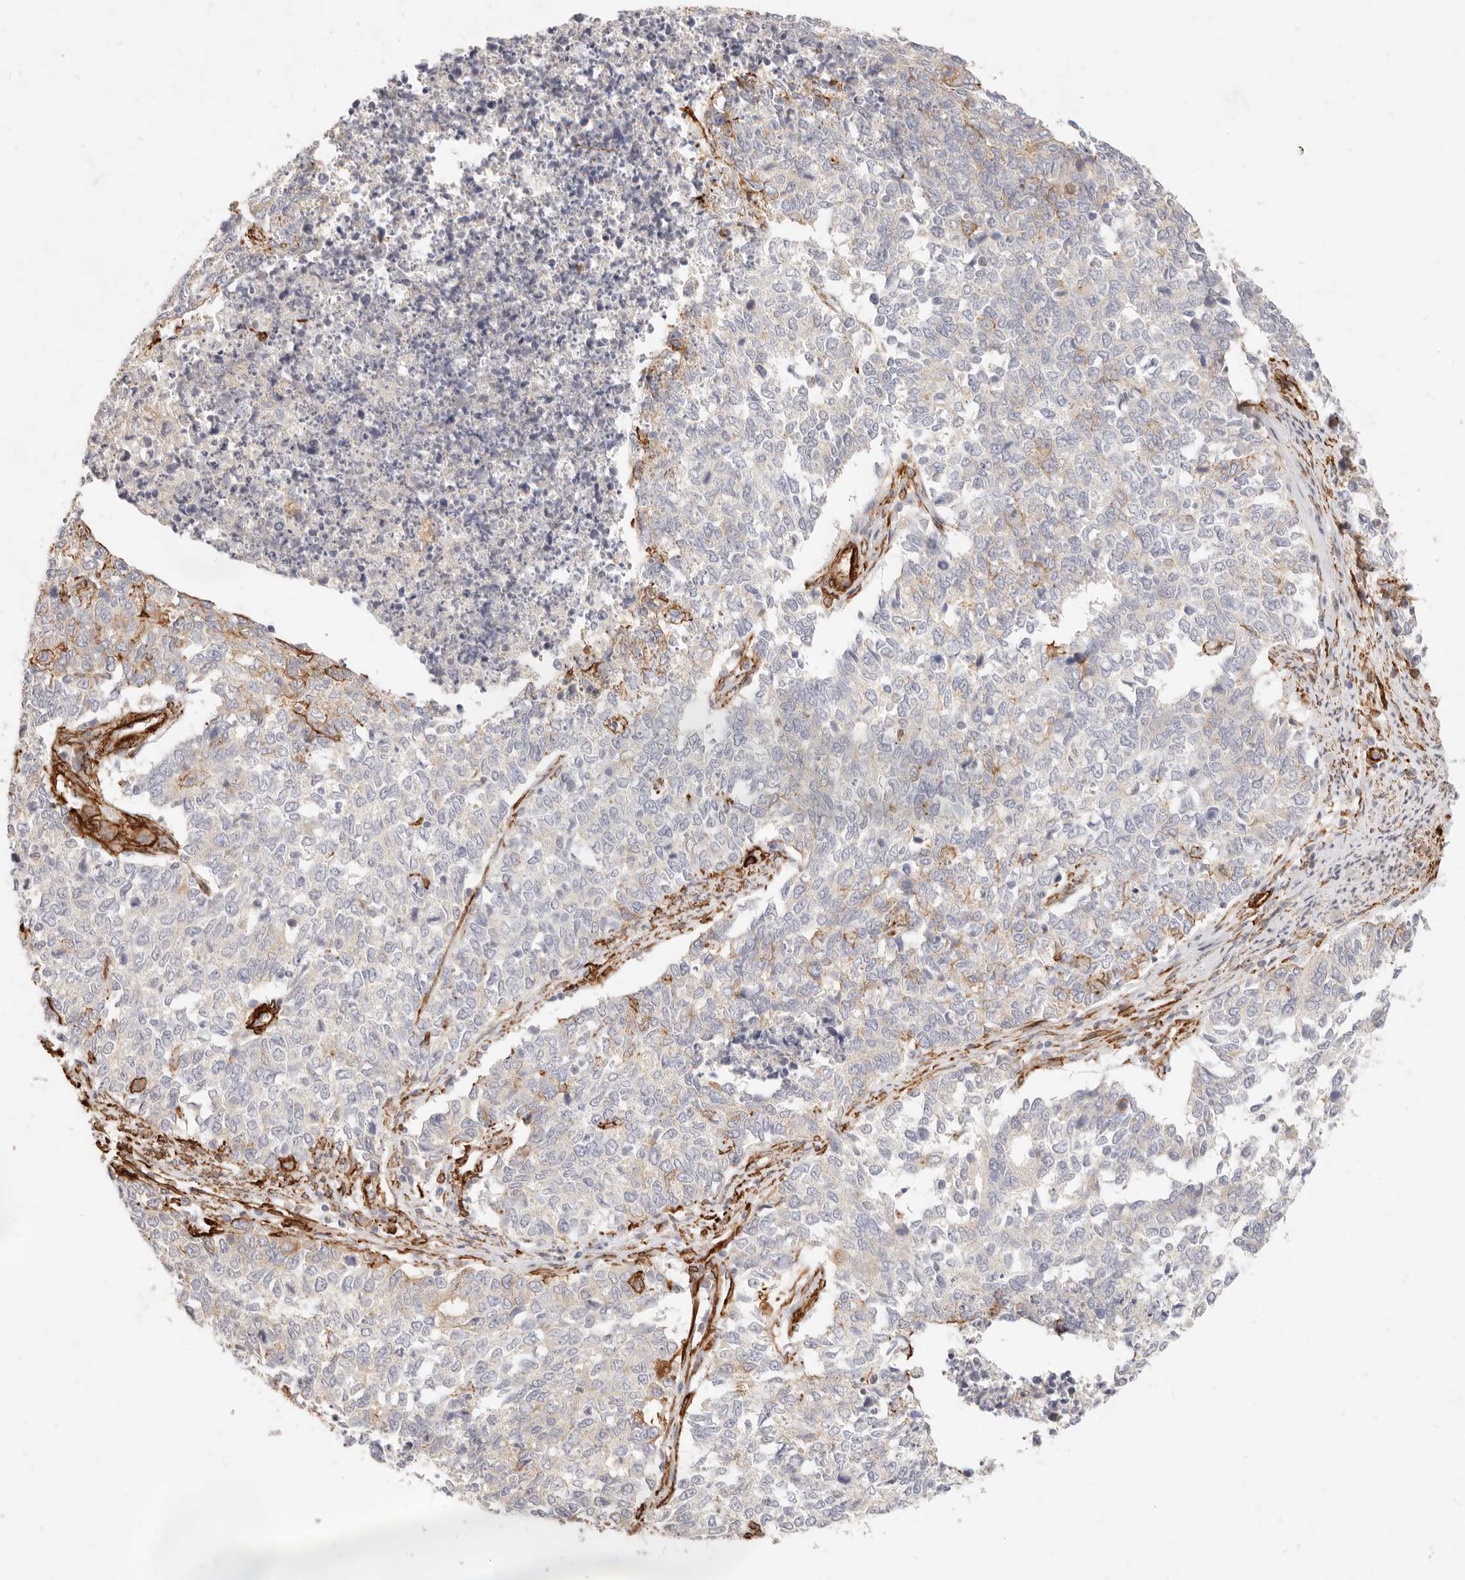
{"staining": {"intensity": "negative", "quantity": "none", "location": "none"}, "tissue": "cervical cancer", "cell_type": "Tumor cells", "image_type": "cancer", "snomed": [{"axis": "morphology", "description": "Squamous cell carcinoma, NOS"}, {"axis": "topography", "description": "Cervix"}], "caption": "This histopathology image is of squamous cell carcinoma (cervical) stained with immunohistochemistry to label a protein in brown with the nuclei are counter-stained blue. There is no staining in tumor cells.", "gene": "TMTC2", "patient": {"sex": "female", "age": 63}}